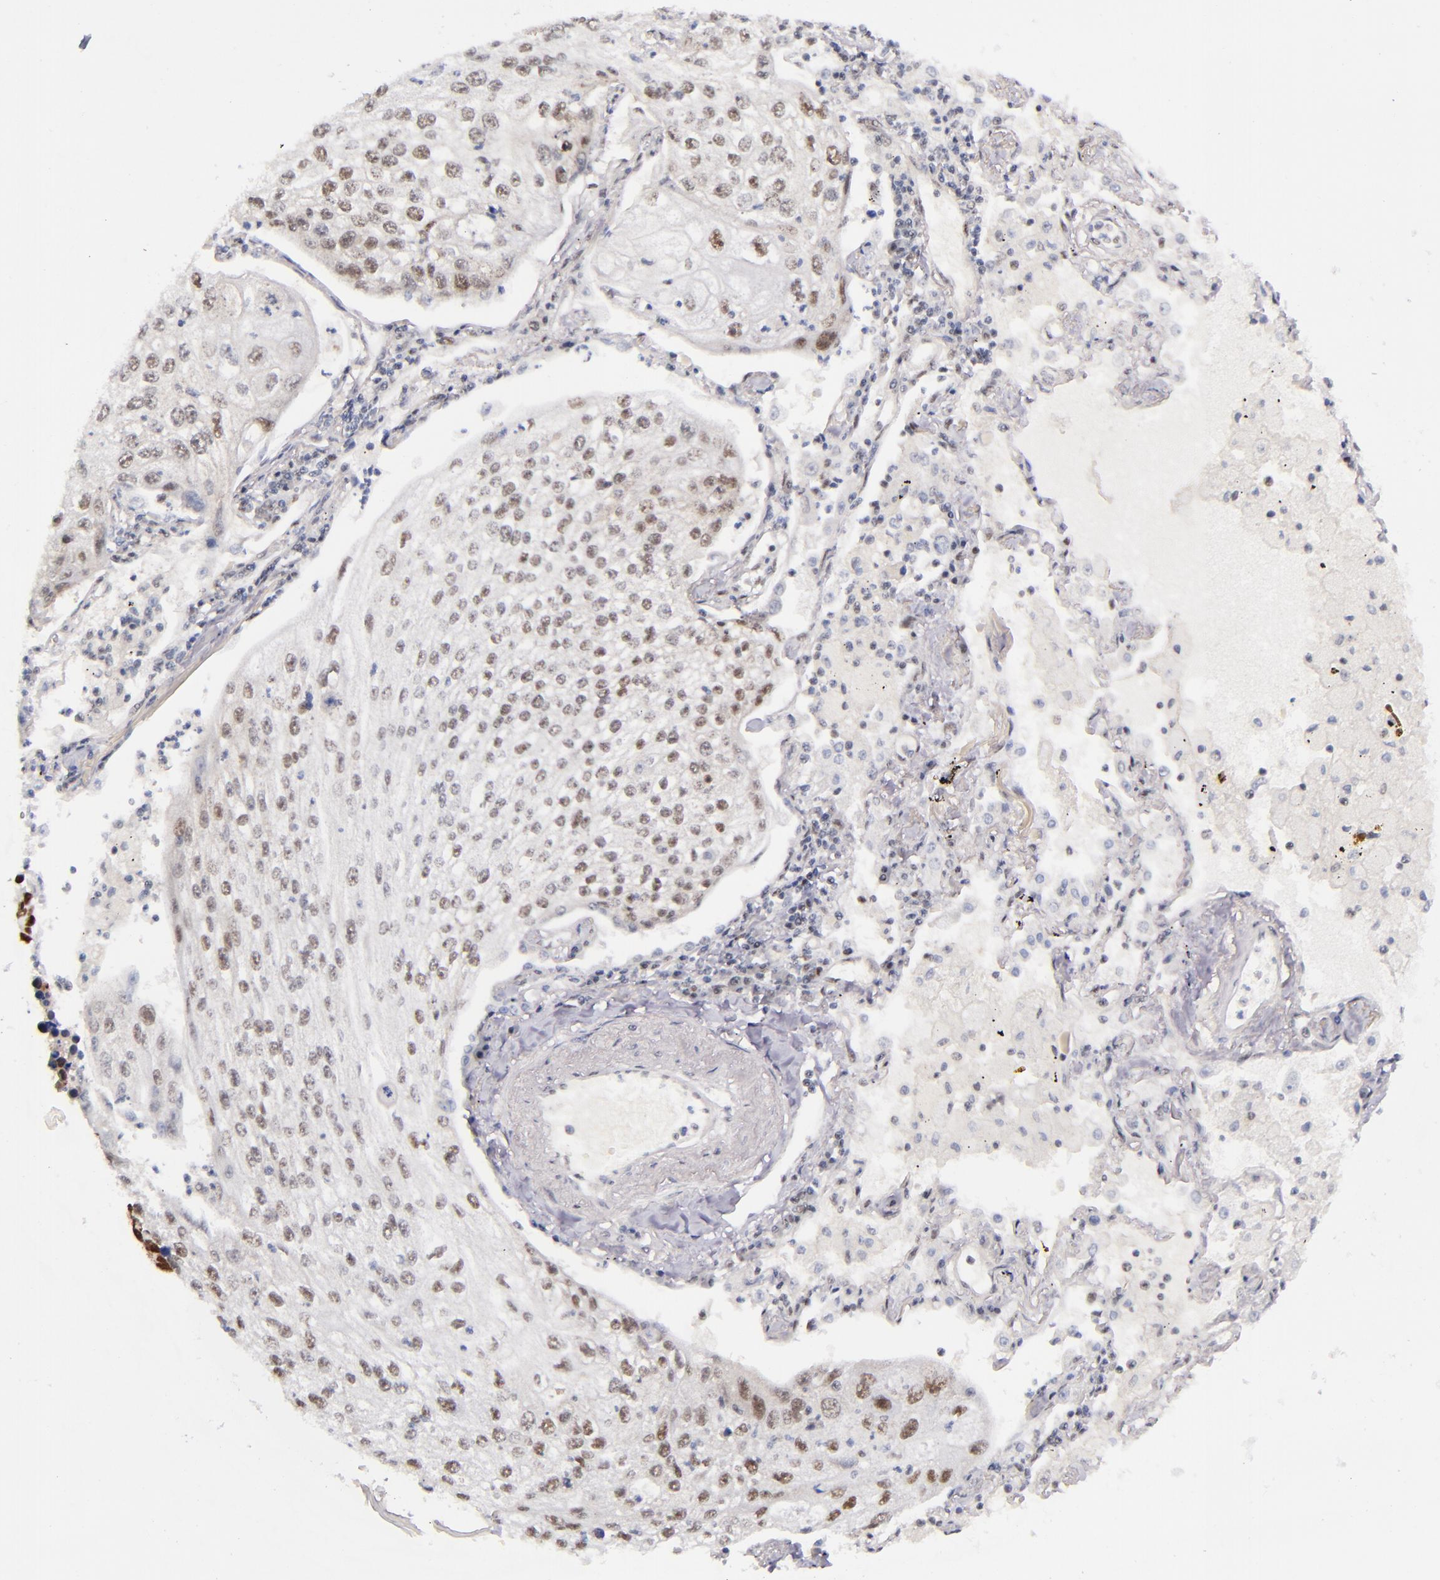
{"staining": {"intensity": "weak", "quantity": "25%-75%", "location": "nuclear"}, "tissue": "lung cancer", "cell_type": "Tumor cells", "image_type": "cancer", "snomed": [{"axis": "morphology", "description": "Squamous cell carcinoma, NOS"}, {"axis": "topography", "description": "Lung"}], "caption": "Immunohistochemistry (IHC) of lung cancer reveals low levels of weak nuclear staining in about 25%-75% of tumor cells.", "gene": "GPKOW", "patient": {"sex": "male", "age": 75}}